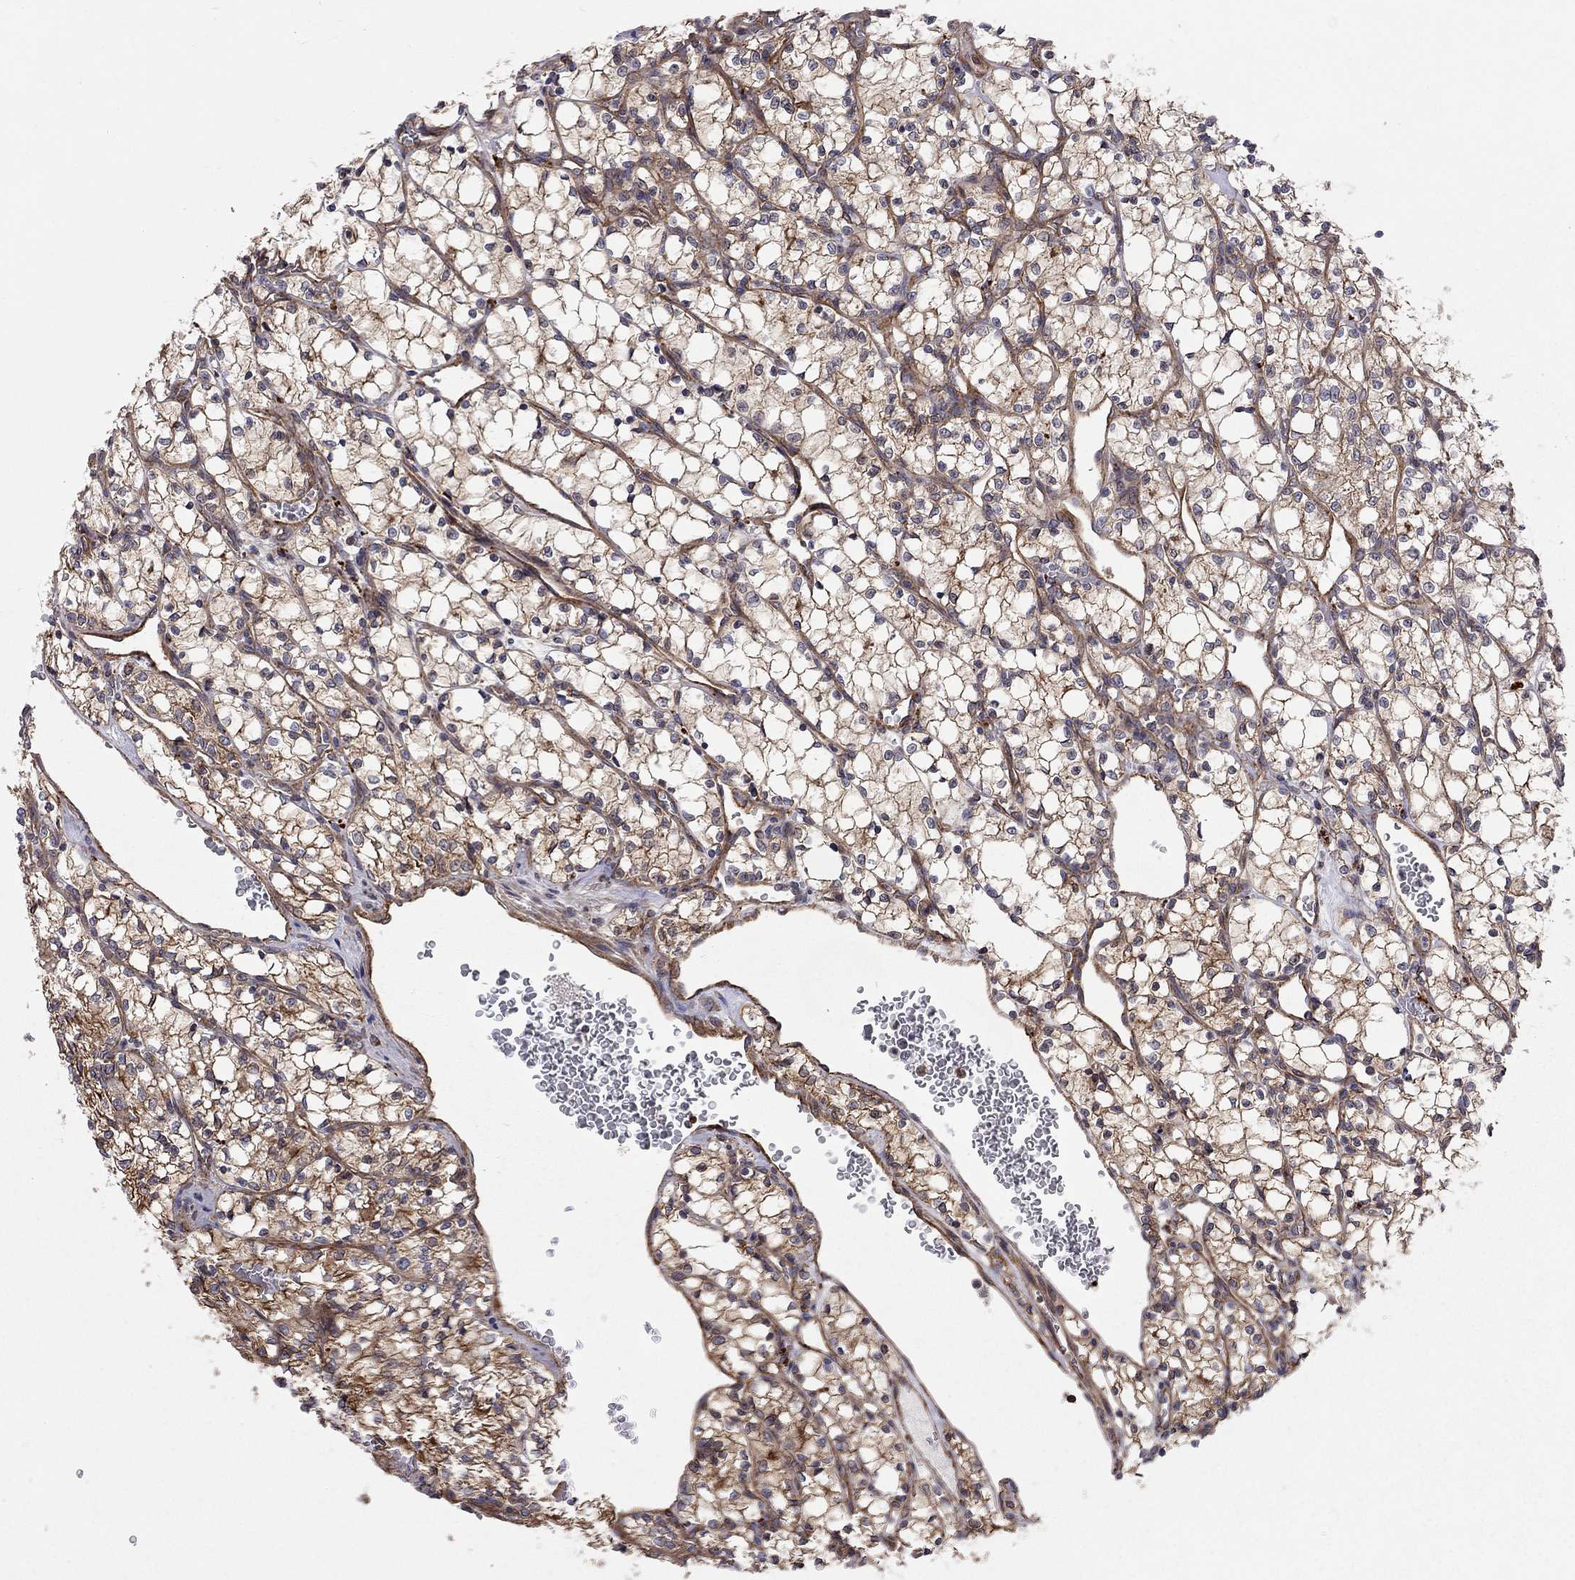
{"staining": {"intensity": "moderate", "quantity": ">75%", "location": "cytoplasmic/membranous"}, "tissue": "renal cancer", "cell_type": "Tumor cells", "image_type": "cancer", "snomed": [{"axis": "morphology", "description": "Adenocarcinoma, NOS"}, {"axis": "topography", "description": "Kidney"}], "caption": "The photomicrograph shows immunohistochemical staining of renal cancer (adenocarcinoma). There is moderate cytoplasmic/membranous expression is present in about >75% of tumor cells.", "gene": "RASEF", "patient": {"sex": "female", "age": 69}}